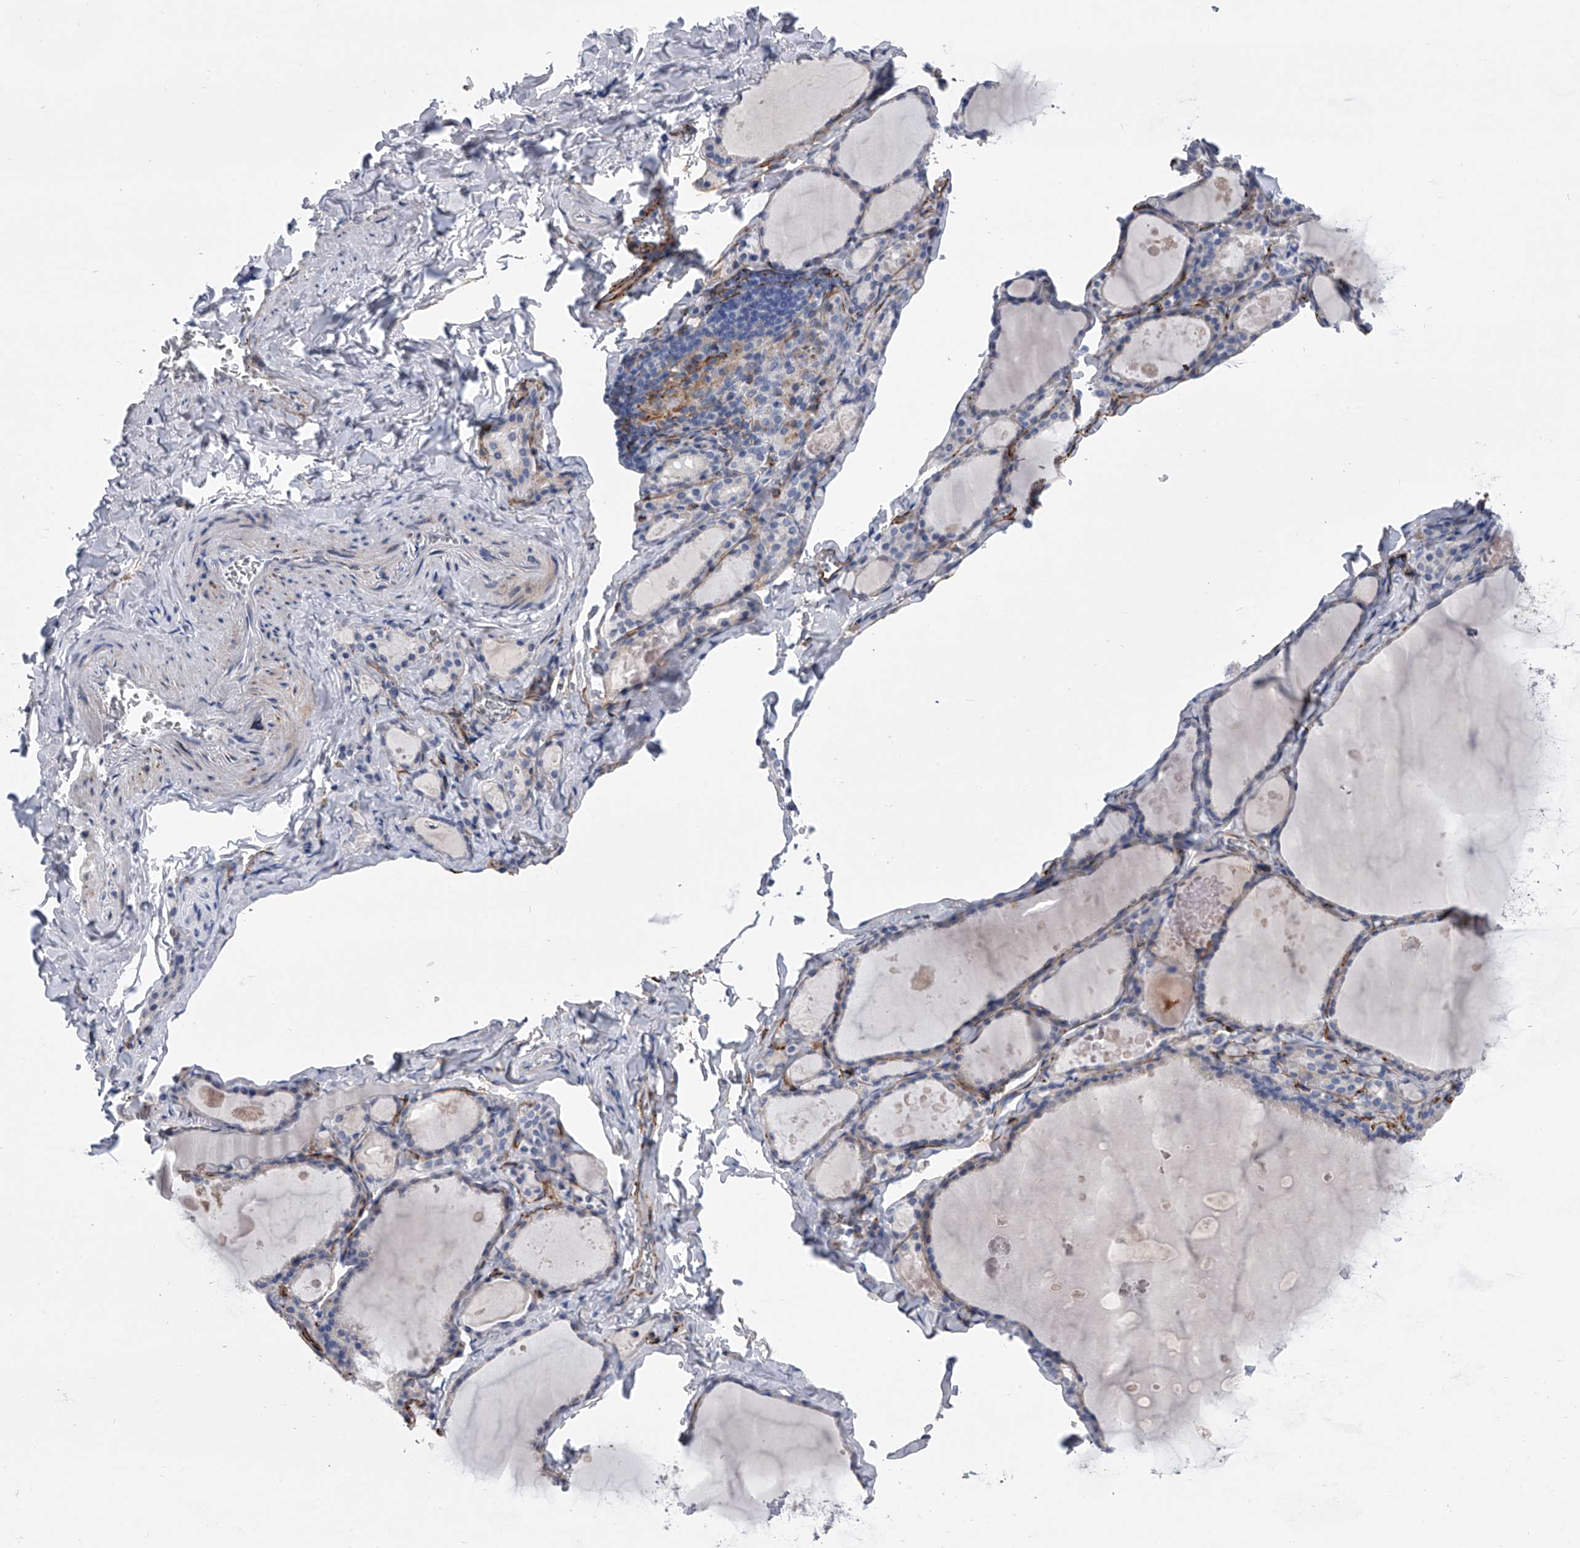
{"staining": {"intensity": "negative", "quantity": "none", "location": "none"}, "tissue": "thyroid gland", "cell_type": "Glandular cells", "image_type": "normal", "snomed": [{"axis": "morphology", "description": "Normal tissue, NOS"}, {"axis": "topography", "description": "Thyroid gland"}], "caption": "There is no significant expression in glandular cells of thyroid gland. (Stains: DAB immunohistochemistry with hematoxylin counter stain, Microscopy: brightfield microscopy at high magnification).", "gene": "ALG14", "patient": {"sex": "male", "age": 56}}